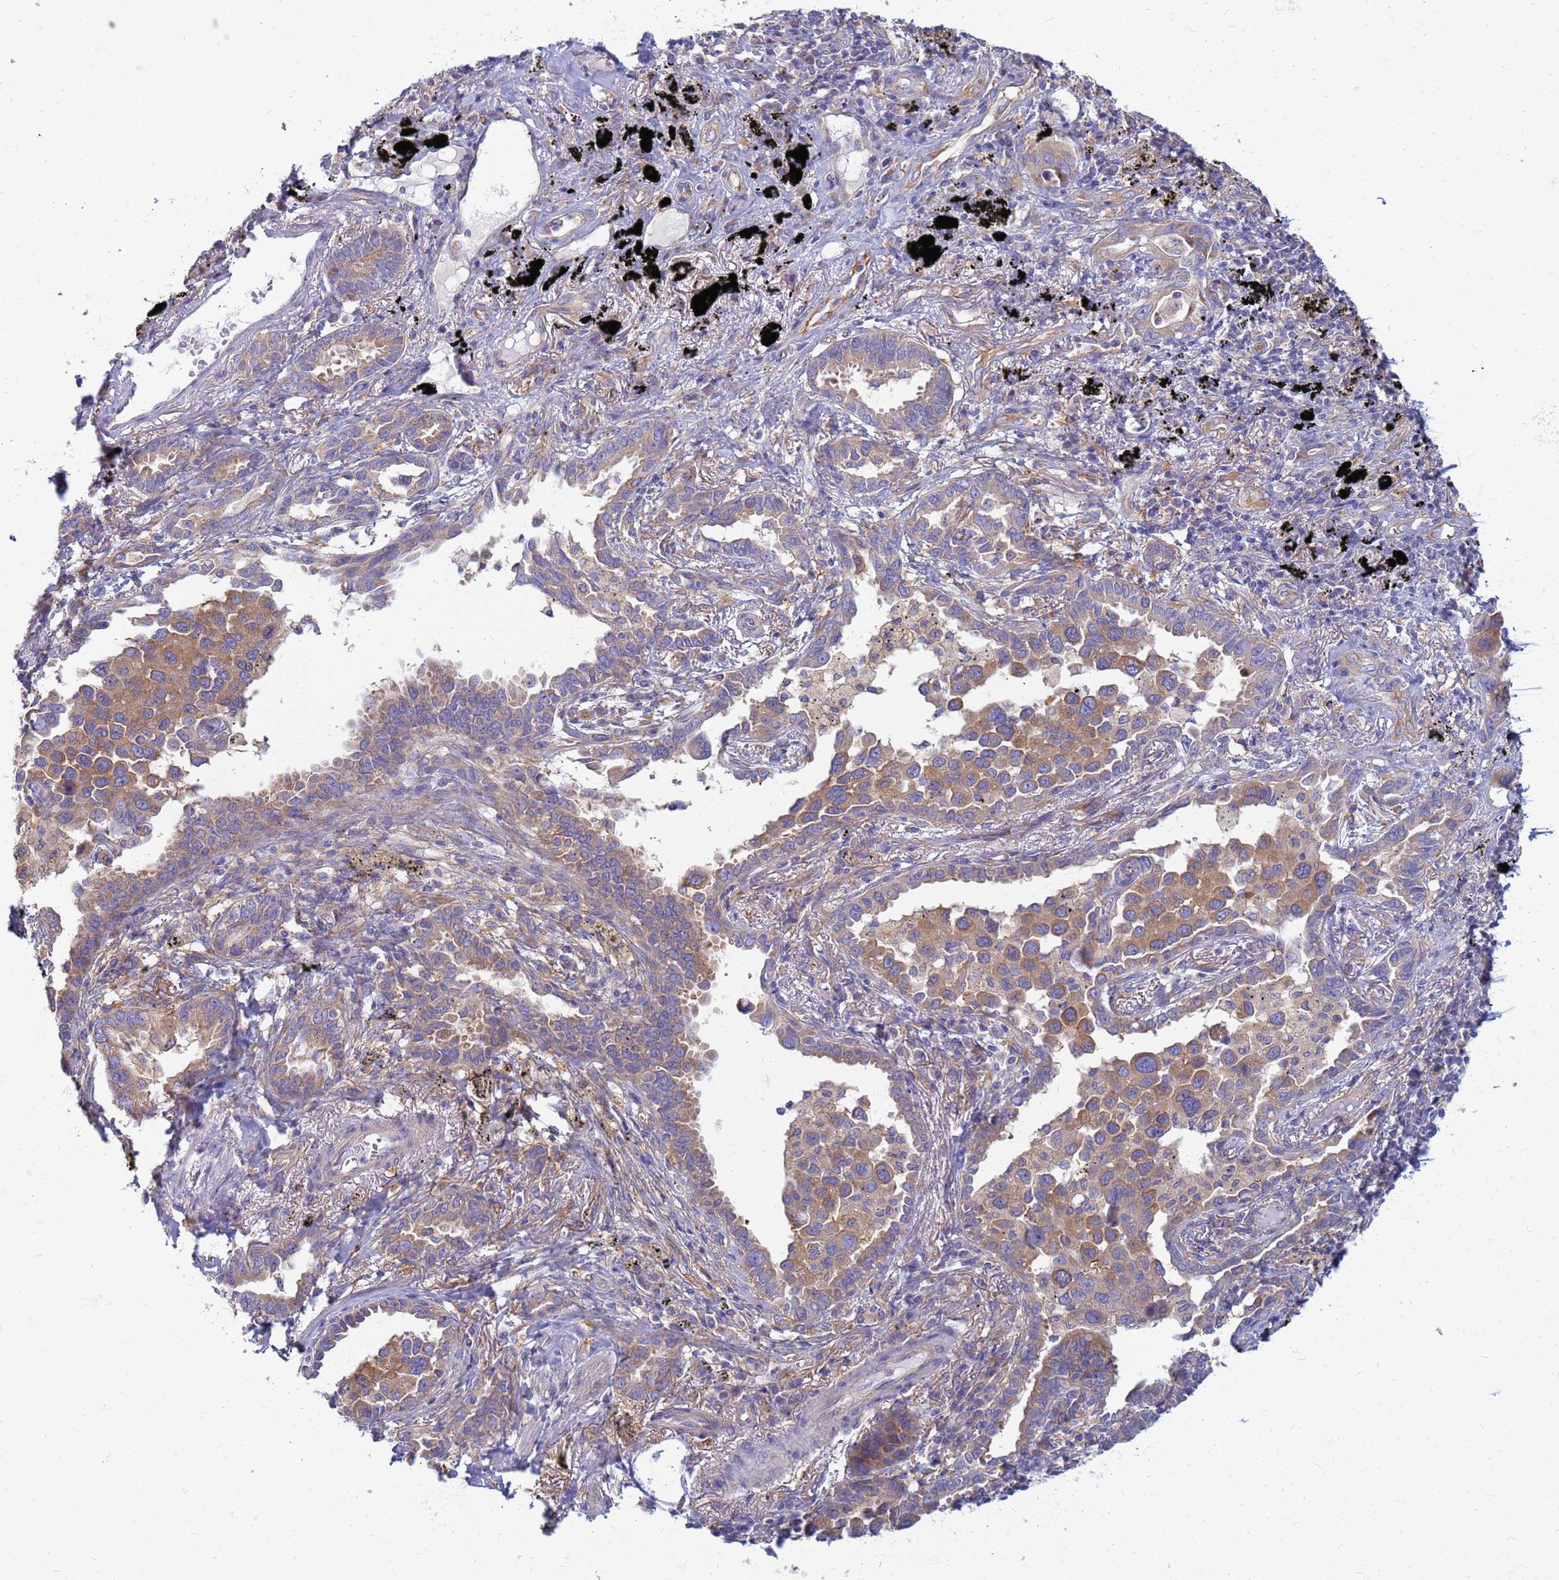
{"staining": {"intensity": "moderate", "quantity": ">75%", "location": "cytoplasmic/membranous"}, "tissue": "lung cancer", "cell_type": "Tumor cells", "image_type": "cancer", "snomed": [{"axis": "morphology", "description": "Adenocarcinoma, NOS"}, {"axis": "topography", "description": "Lung"}], "caption": "A micrograph showing moderate cytoplasmic/membranous expression in about >75% of tumor cells in lung adenocarcinoma, as visualized by brown immunohistochemical staining.", "gene": "EEA1", "patient": {"sex": "male", "age": 67}}